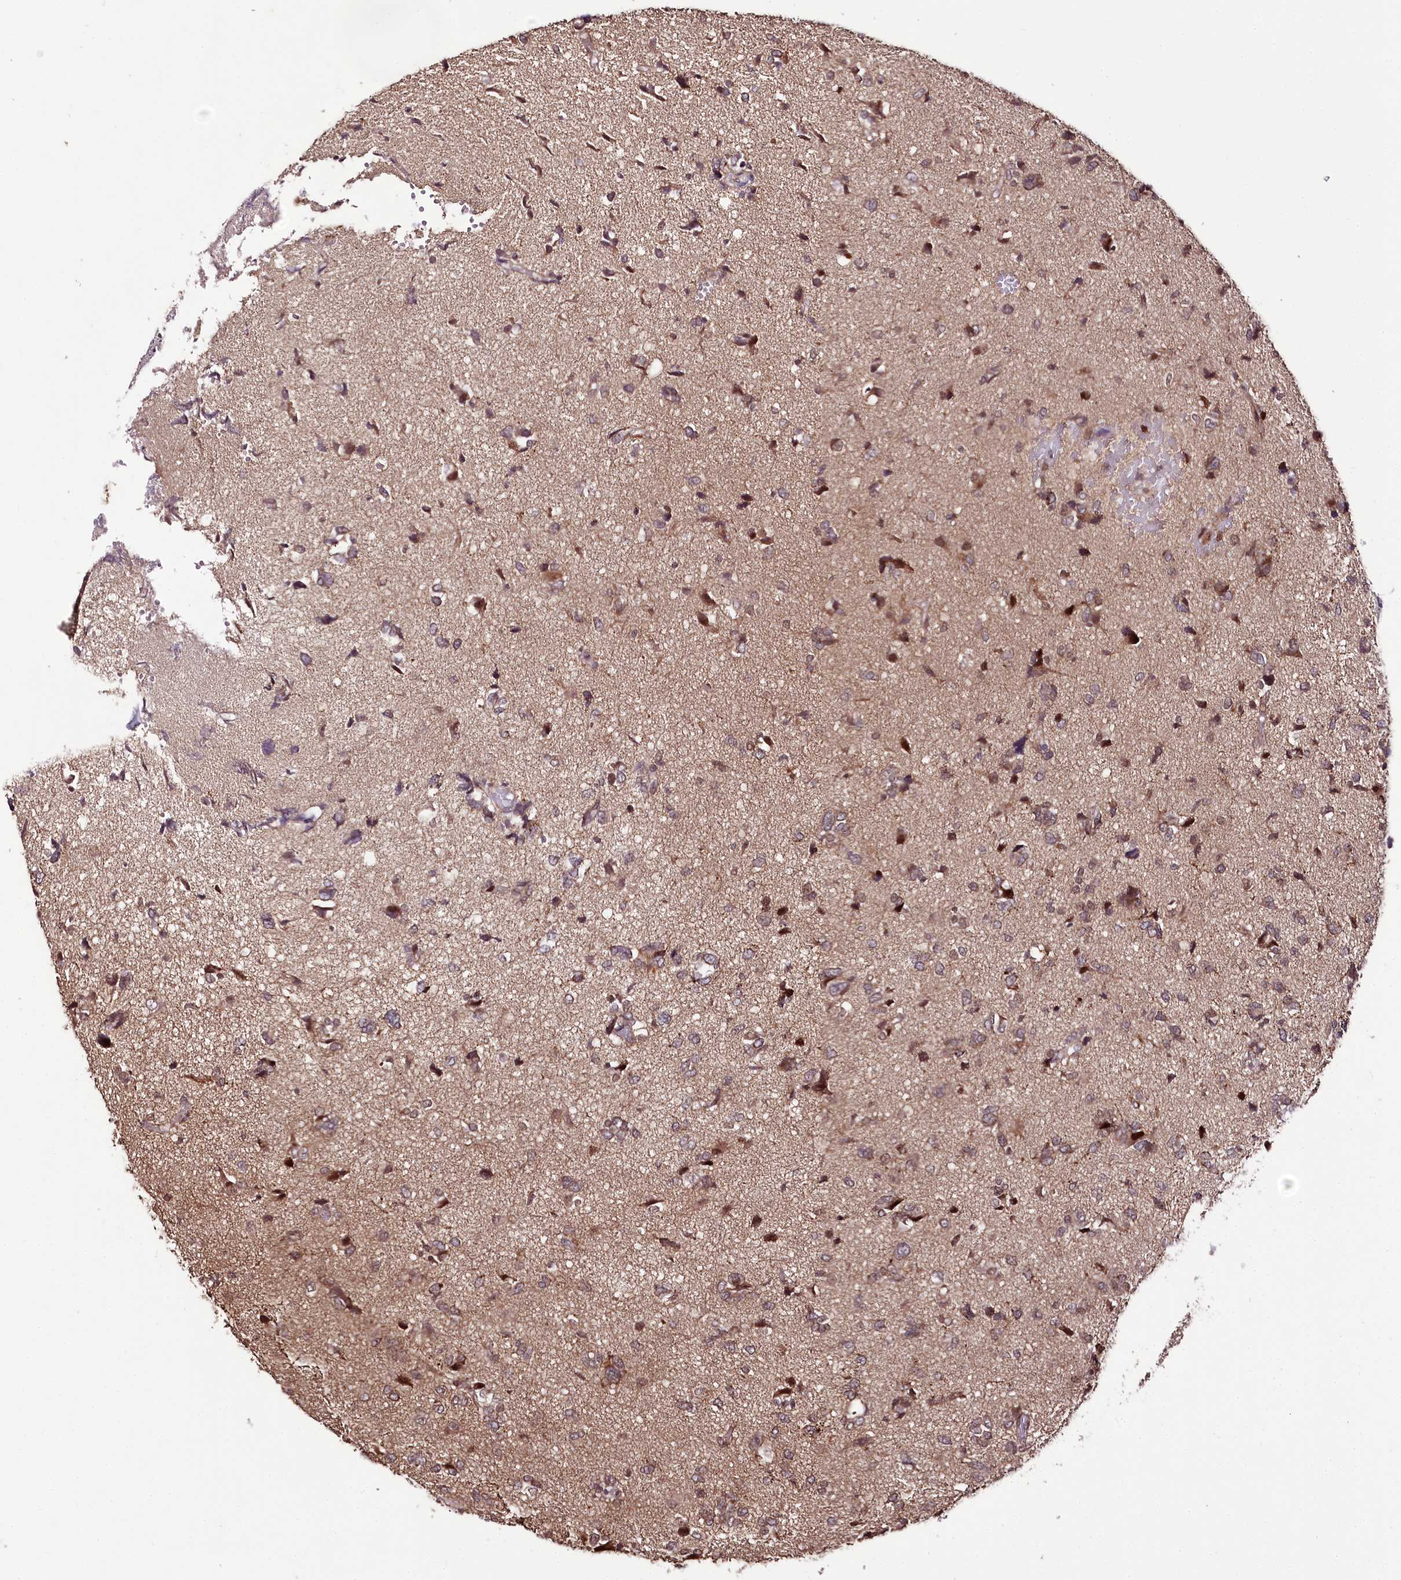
{"staining": {"intensity": "moderate", "quantity": "25%-75%", "location": "cytoplasmic/membranous,nuclear"}, "tissue": "glioma", "cell_type": "Tumor cells", "image_type": "cancer", "snomed": [{"axis": "morphology", "description": "Glioma, malignant, High grade"}, {"axis": "topography", "description": "Brain"}], "caption": "A medium amount of moderate cytoplasmic/membranous and nuclear positivity is present in approximately 25%-75% of tumor cells in malignant glioma (high-grade) tissue. (DAB IHC with brightfield microscopy, high magnification).", "gene": "DMP1", "patient": {"sex": "female", "age": 59}}